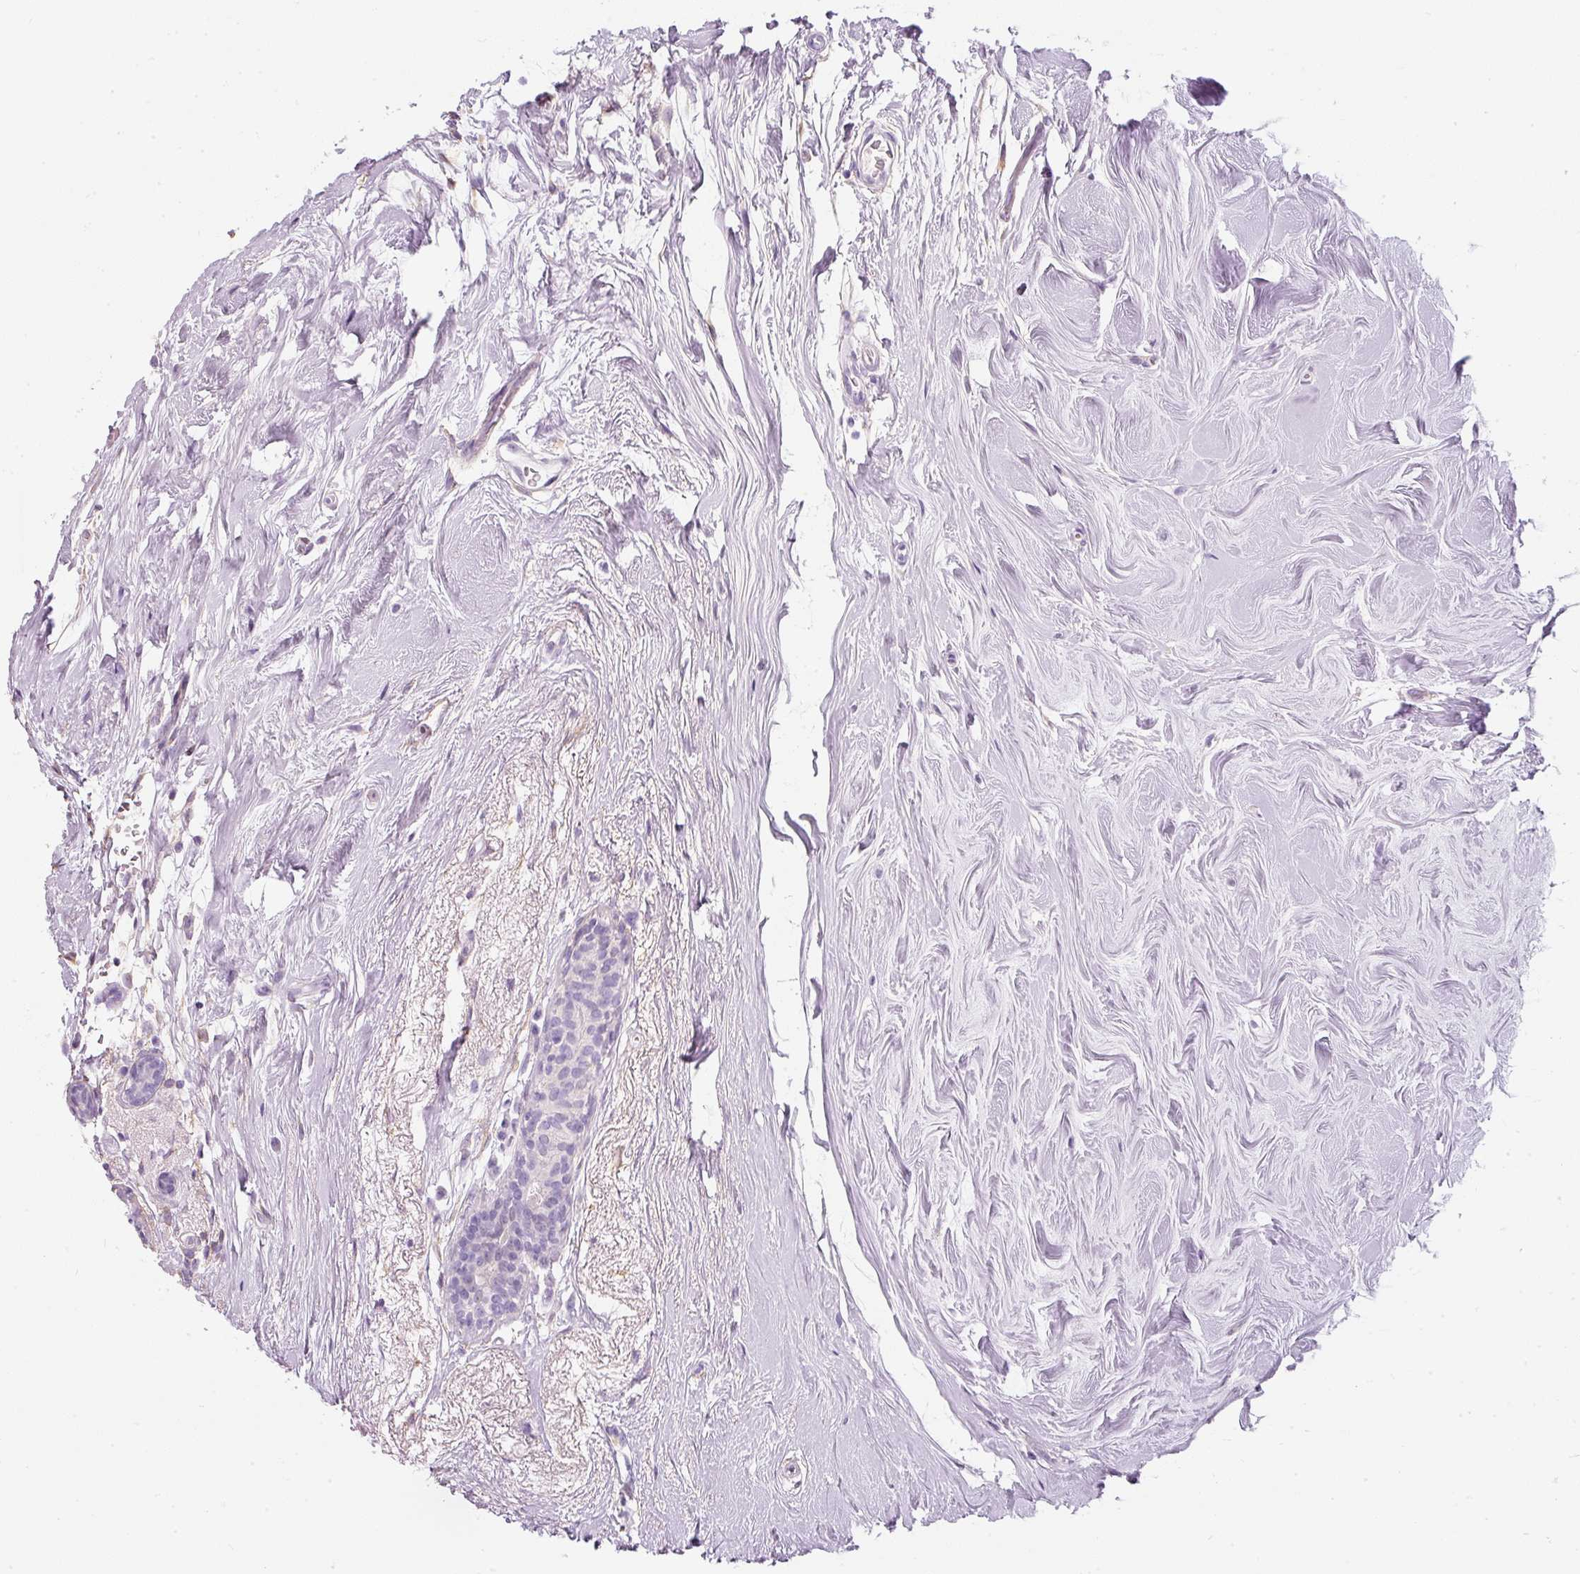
{"staining": {"intensity": "negative", "quantity": "none", "location": "none"}, "tissue": "breast cancer", "cell_type": "Tumor cells", "image_type": "cancer", "snomed": [{"axis": "morphology", "description": "Normal tissue, NOS"}, {"axis": "morphology", "description": "Duct carcinoma"}, {"axis": "topography", "description": "Breast"}], "caption": "The immunohistochemistry (IHC) photomicrograph has no significant expression in tumor cells of breast cancer tissue.", "gene": "DNM1", "patient": {"sex": "female", "age": 62}}